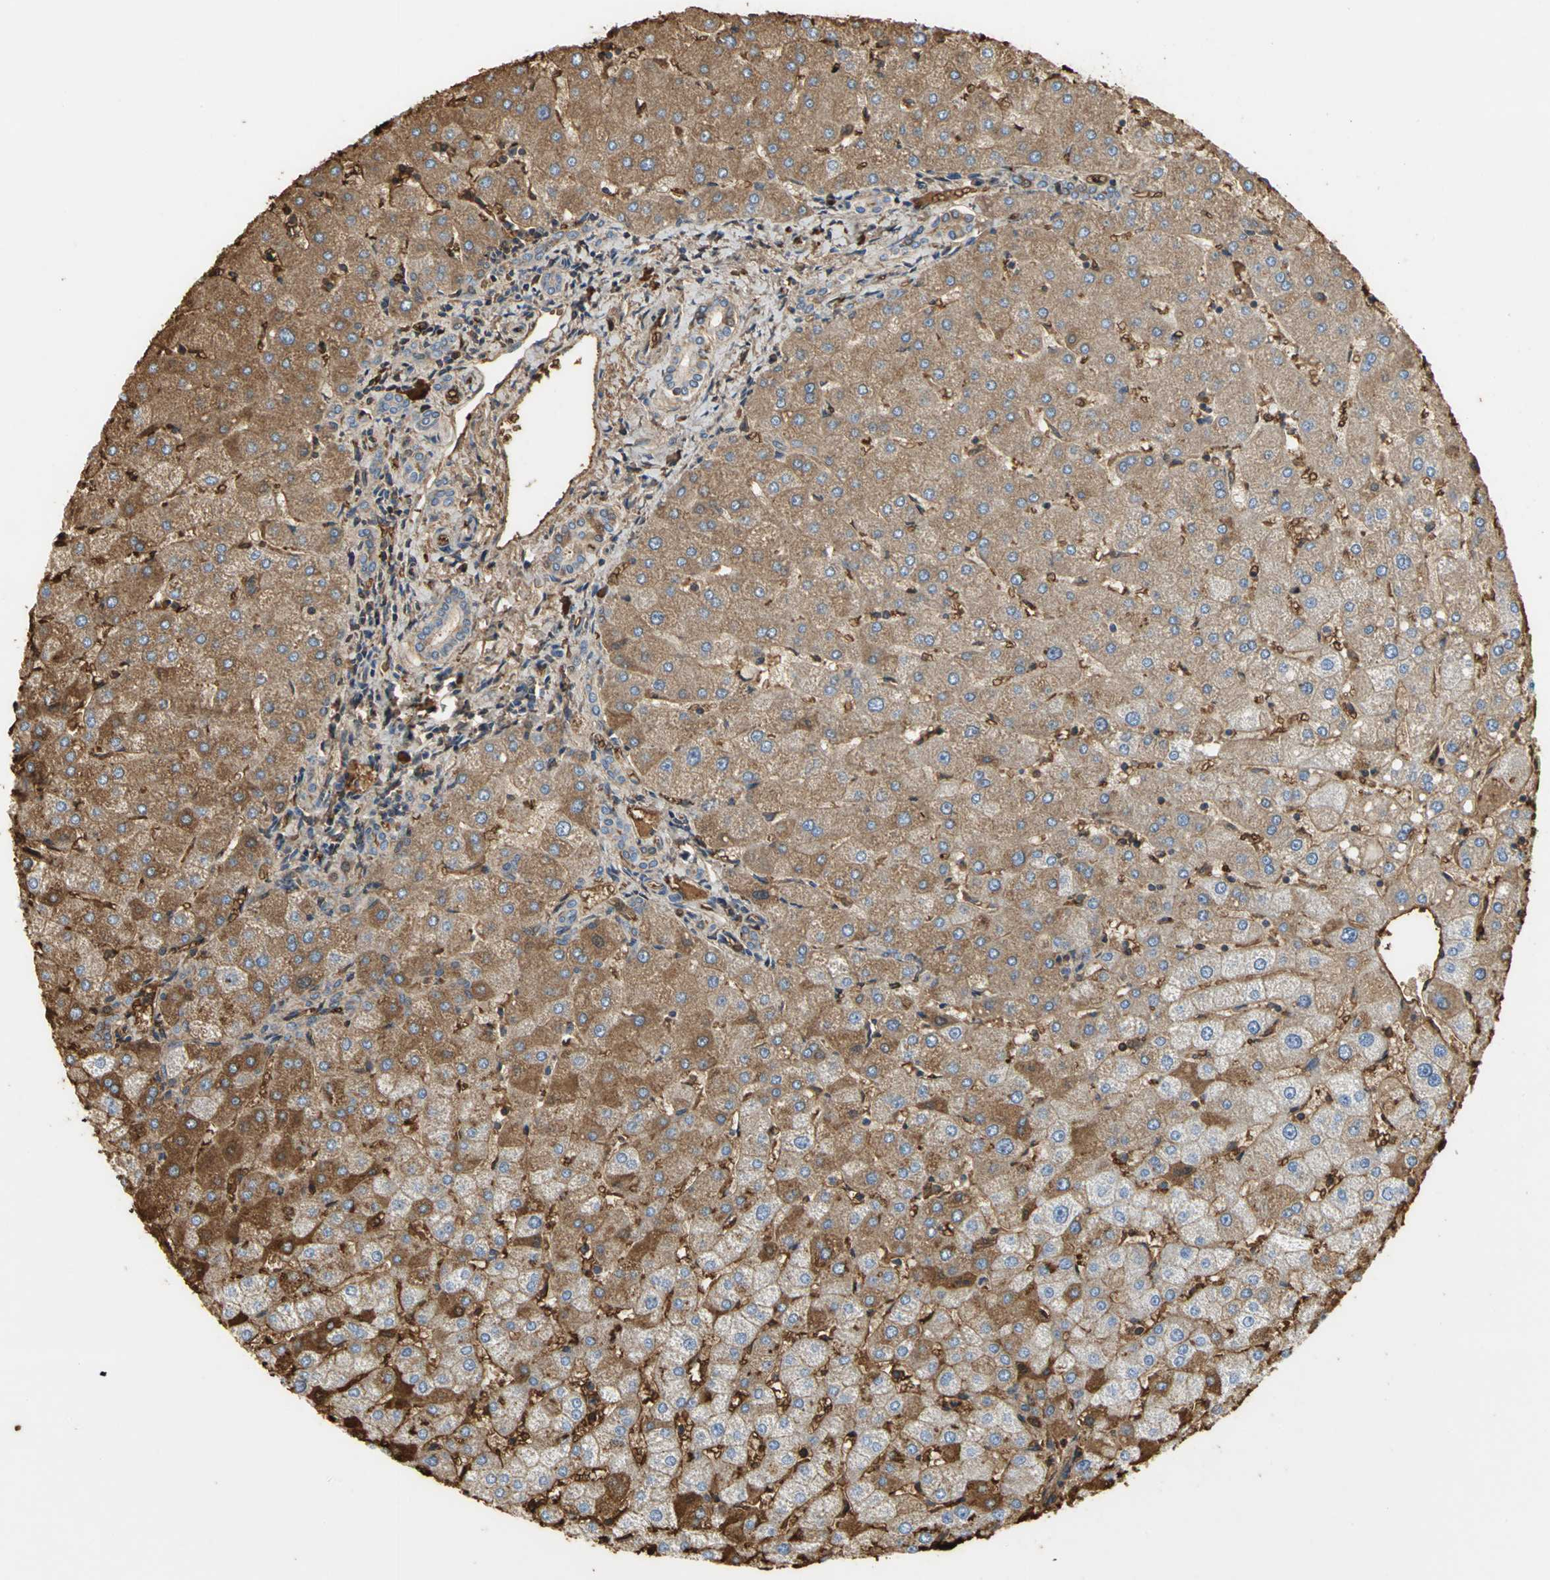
{"staining": {"intensity": "moderate", "quantity": ">75%", "location": "cytoplasmic/membranous"}, "tissue": "liver", "cell_type": "Cholangiocytes", "image_type": "normal", "snomed": [{"axis": "morphology", "description": "Normal tissue, NOS"}, {"axis": "topography", "description": "Liver"}], "caption": "Immunohistochemical staining of benign liver reveals moderate cytoplasmic/membranous protein staining in about >75% of cholangiocytes.", "gene": "TREM1", "patient": {"sex": "male", "age": 67}}